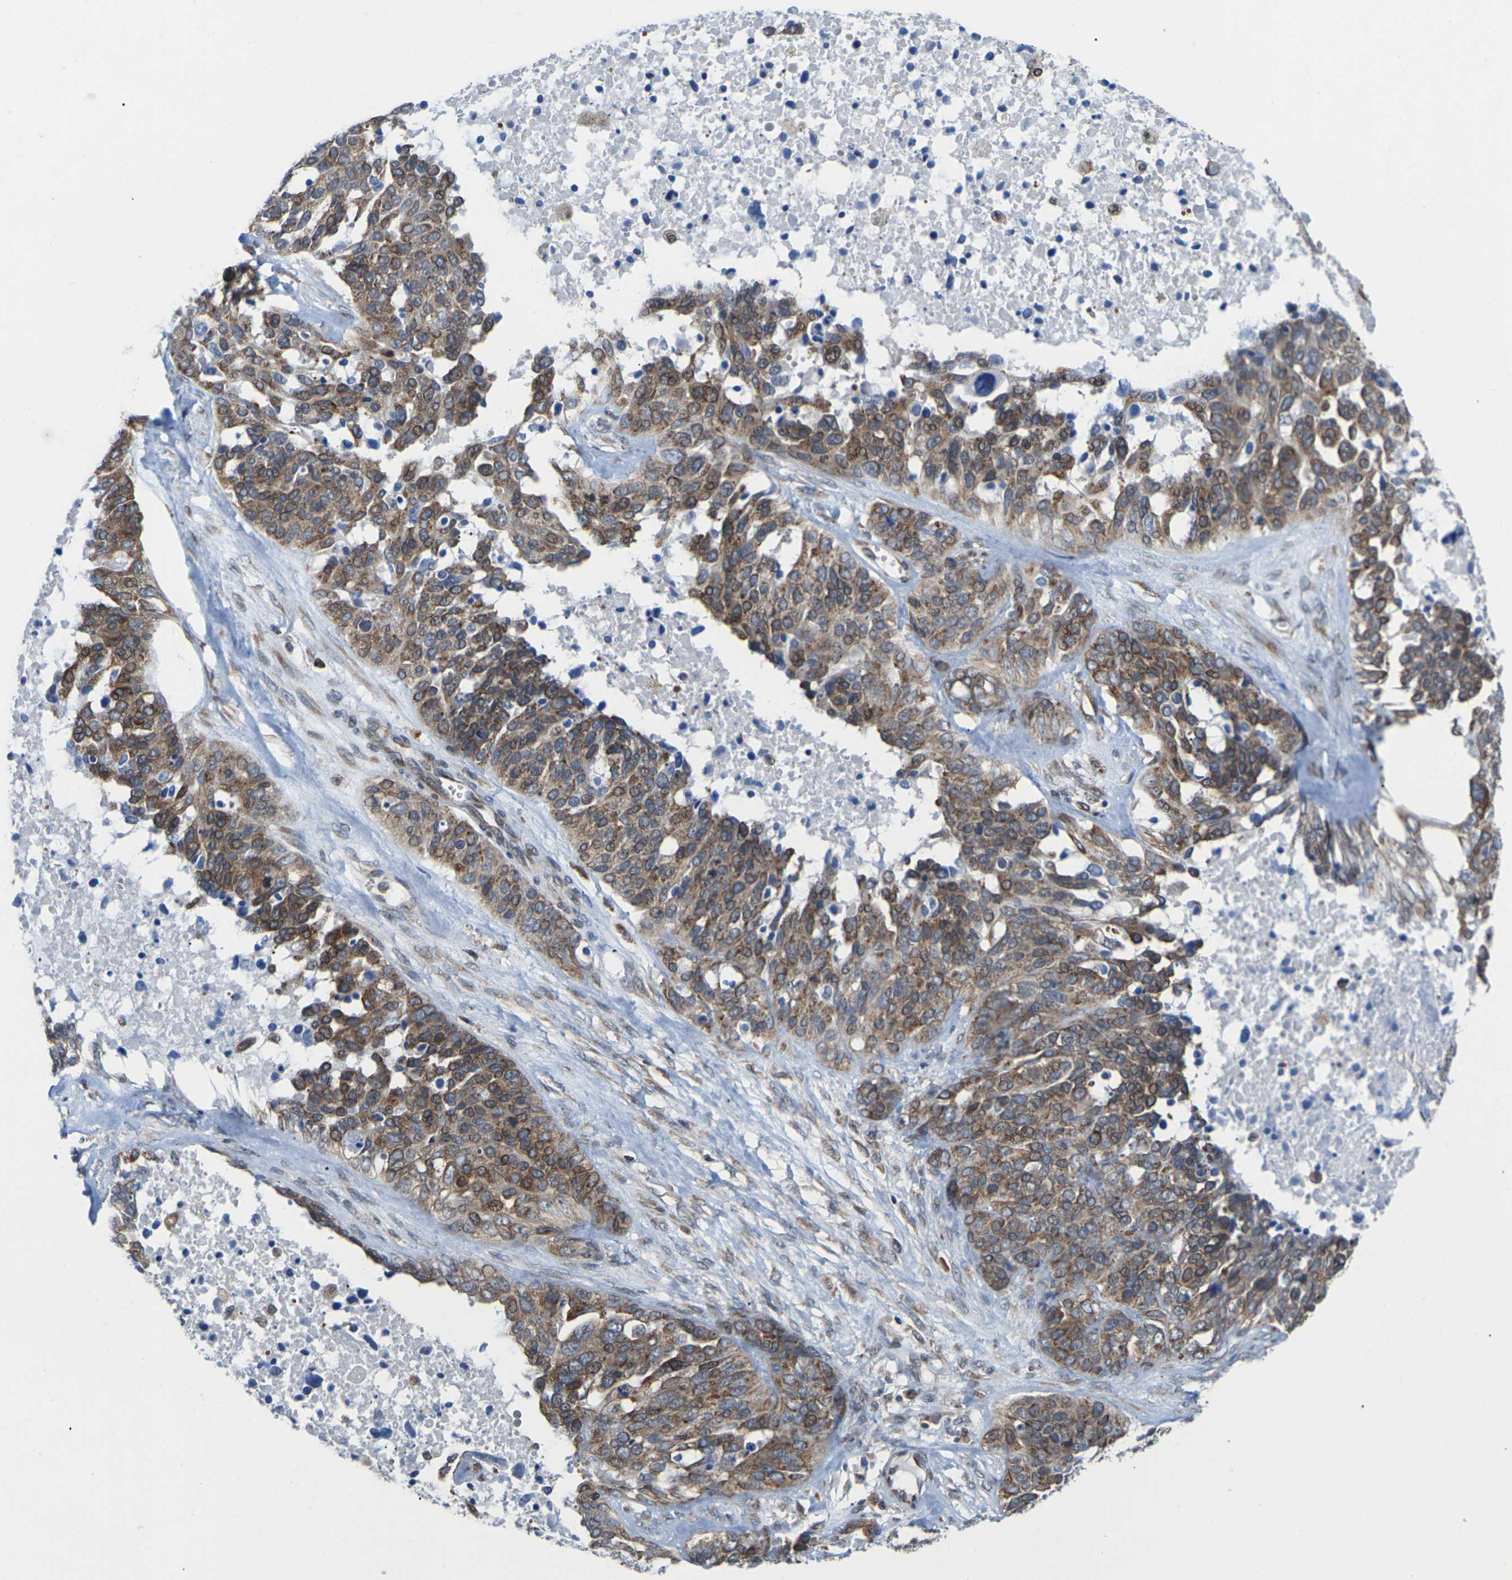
{"staining": {"intensity": "moderate", "quantity": ">75%", "location": "cytoplasmic/membranous"}, "tissue": "ovarian cancer", "cell_type": "Tumor cells", "image_type": "cancer", "snomed": [{"axis": "morphology", "description": "Cystadenocarcinoma, serous, NOS"}, {"axis": "topography", "description": "Ovary"}], "caption": "The photomicrograph displays immunohistochemical staining of ovarian serous cystadenocarcinoma. There is moderate cytoplasmic/membranous positivity is seen in approximately >75% of tumor cells. Immunohistochemistry stains the protein in brown and the nuclei are stained blue.", "gene": "PDZK1IP1", "patient": {"sex": "female", "age": 44}}